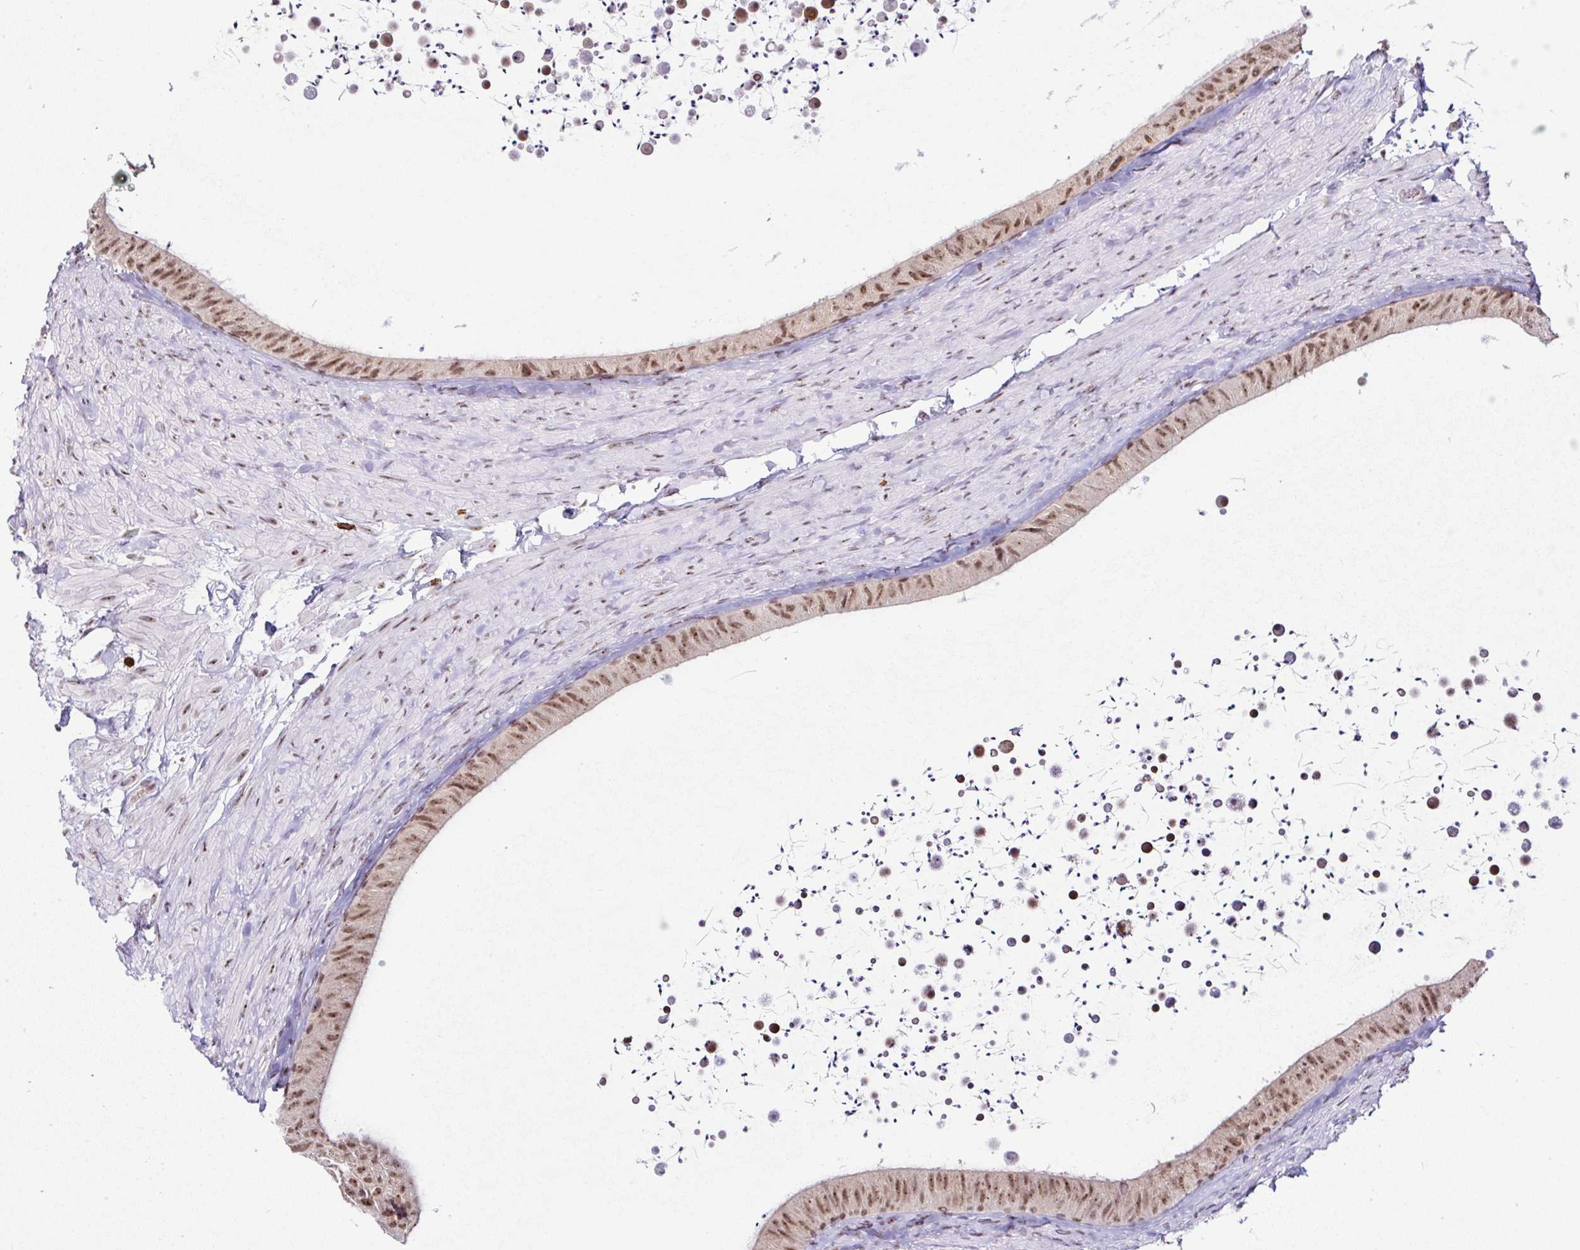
{"staining": {"intensity": "moderate", "quantity": ">75%", "location": "nuclear"}, "tissue": "epididymis", "cell_type": "Glandular cells", "image_type": "normal", "snomed": [{"axis": "morphology", "description": "Normal tissue, NOS"}, {"axis": "topography", "description": "Epididymis, spermatic cord, NOS"}, {"axis": "topography", "description": "Epididymis"}], "caption": "A medium amount of moderate nuclear positivity is appreciated in about >75% of glandular cells in normal epididymis.", "gene": "PTPN2", "patient": {"sex": "male", "age": 31}}